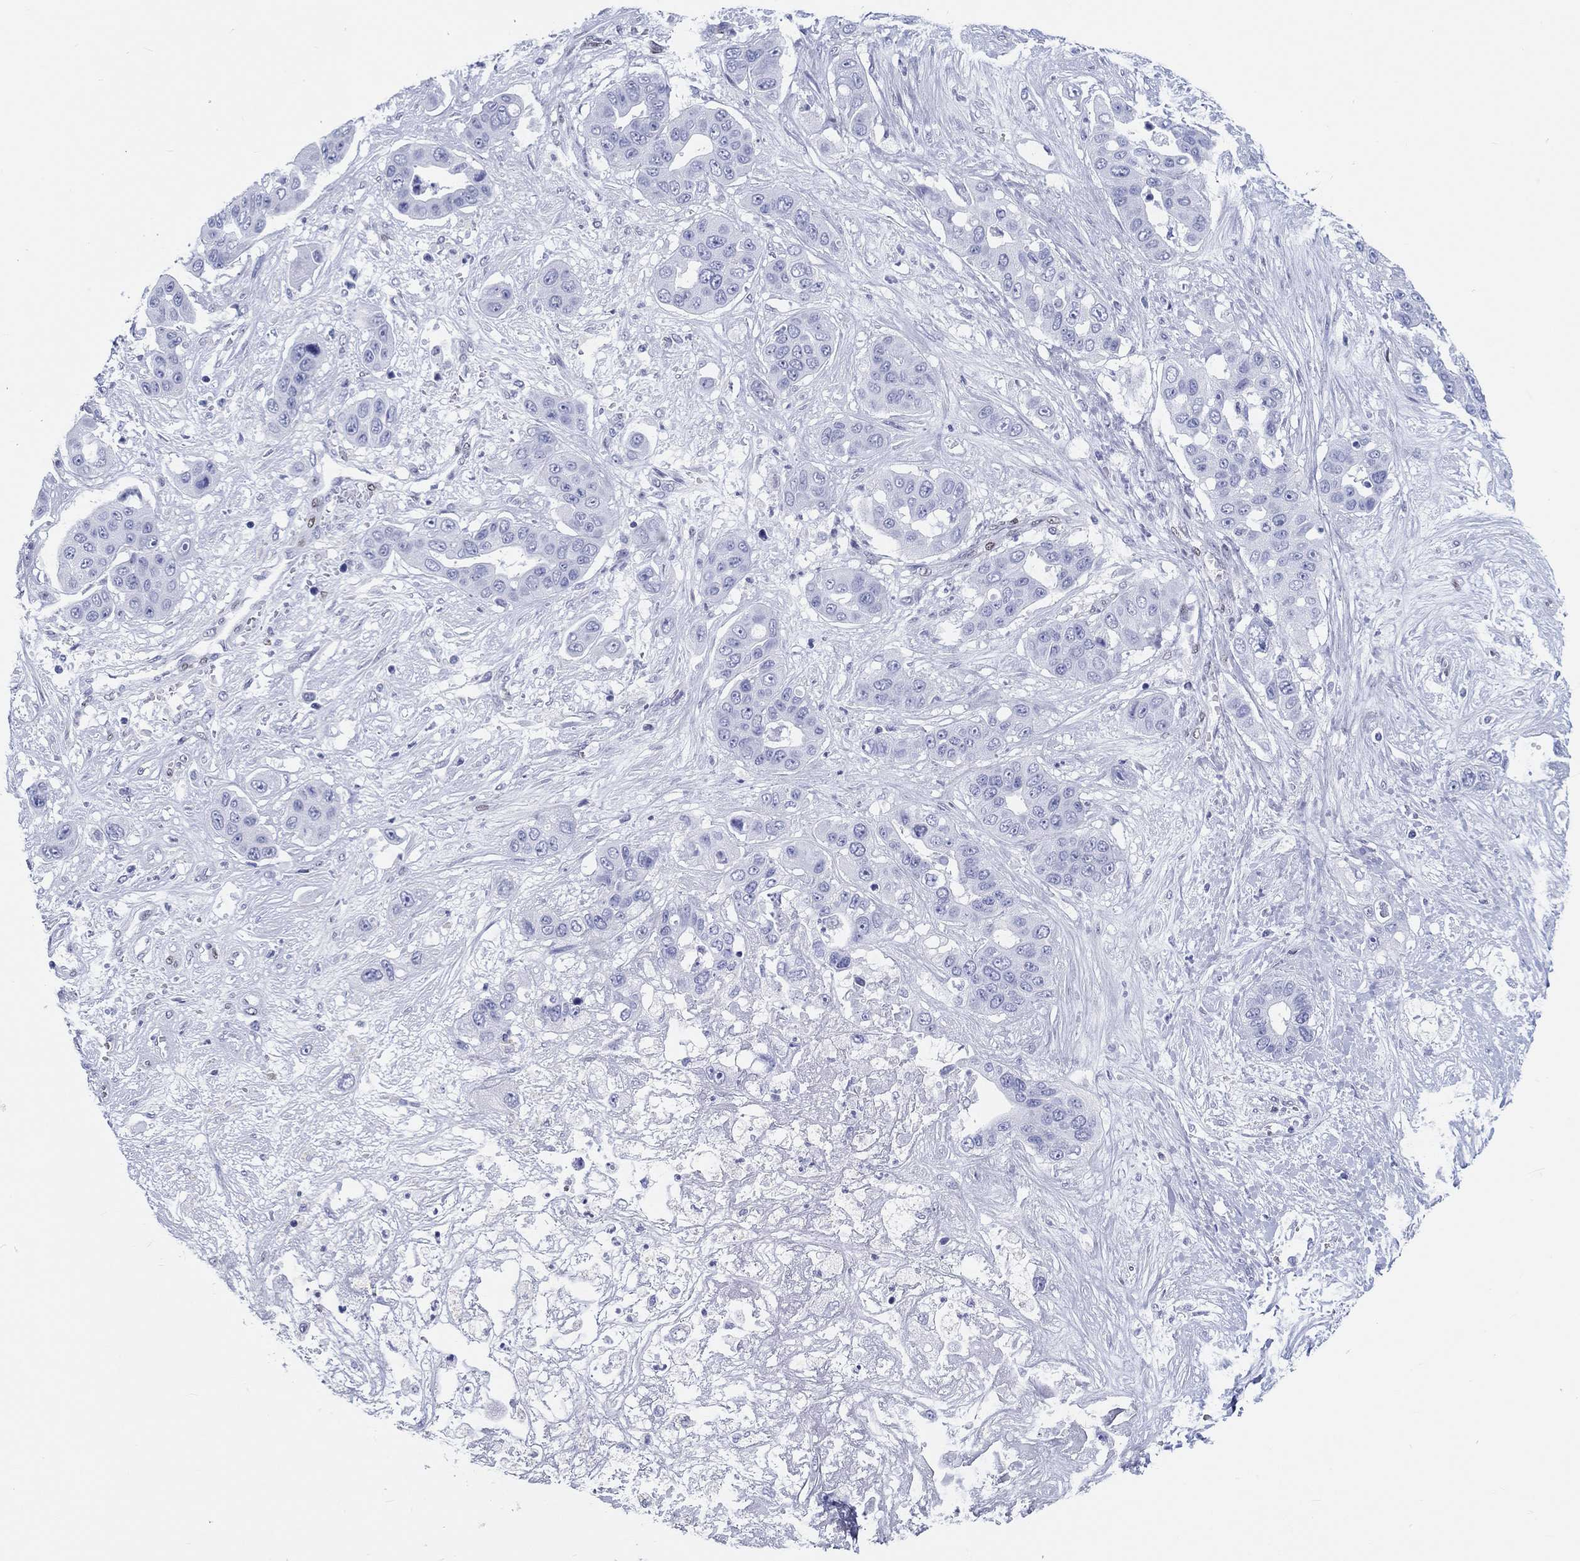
{"staining": {"intensity": "negative", "quantity": "none", "location": "none"}, "tissue": "liver cancer", "cell_type": "Tumor cells", "image_type": "cancer", "snomed": [{"axis": "morphology", "description": "Cholangiocarcinoma"}, {"axis": "topography", "description": "Liver"}], "caption": "An immunohistochemistry (IHC) photomicrograph of liver cancer is shown. There is no staining in tumor cells of liver cancer.", "gene": "H1-1", "patient": {"sex": "female", "age": 52}}